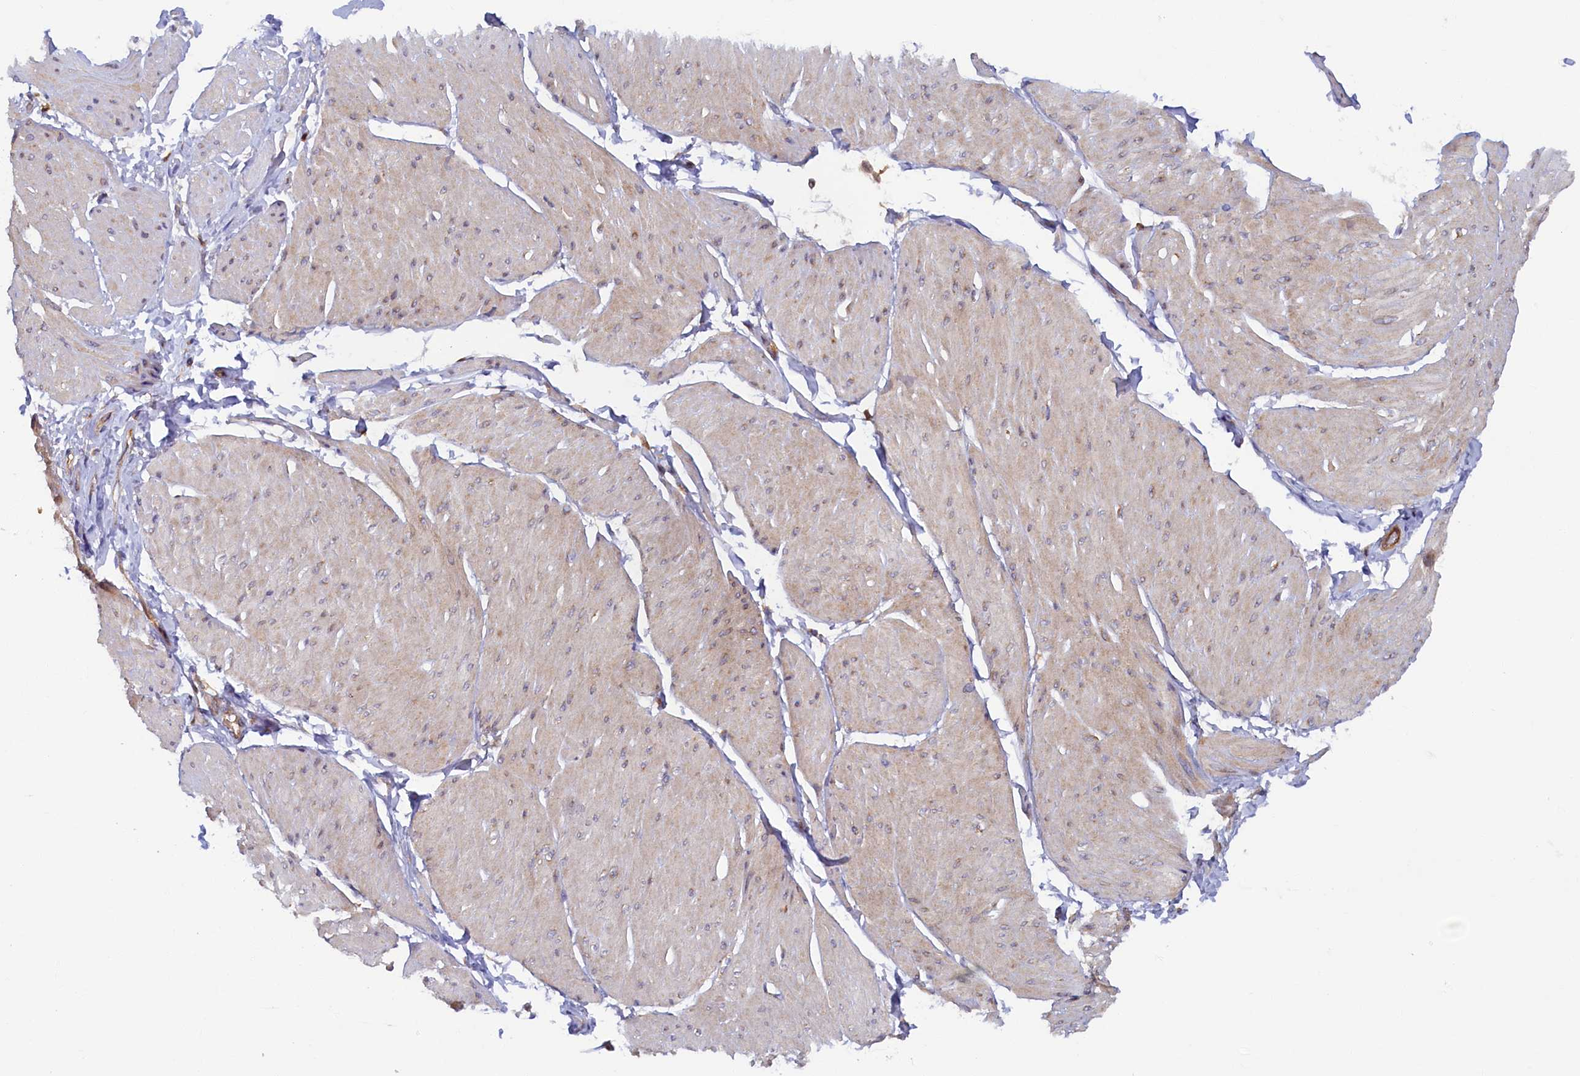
{"staining": {"intensity": "weak", "quantity": "25%-75%", "location": "cytoplasmic/membranous"}, "tissue": "smooth muscle", "cell_type": "Smooth muscle cells", "image_type": "normal", "snomed": [{"axis": "morphology", "description": "Urothelial carcinoma, High grade"}, {"axis": "topography", "description": "Urinary bladder"}], "caption": "Protein expression by immunohistochemistry displays weak cytoplasmic/membranous staining in approximately 25%-75% of smooth muscle cells in benign smooth muscle.", "gene": "STX12", "patient": {"sex": "male", "age": 46}}